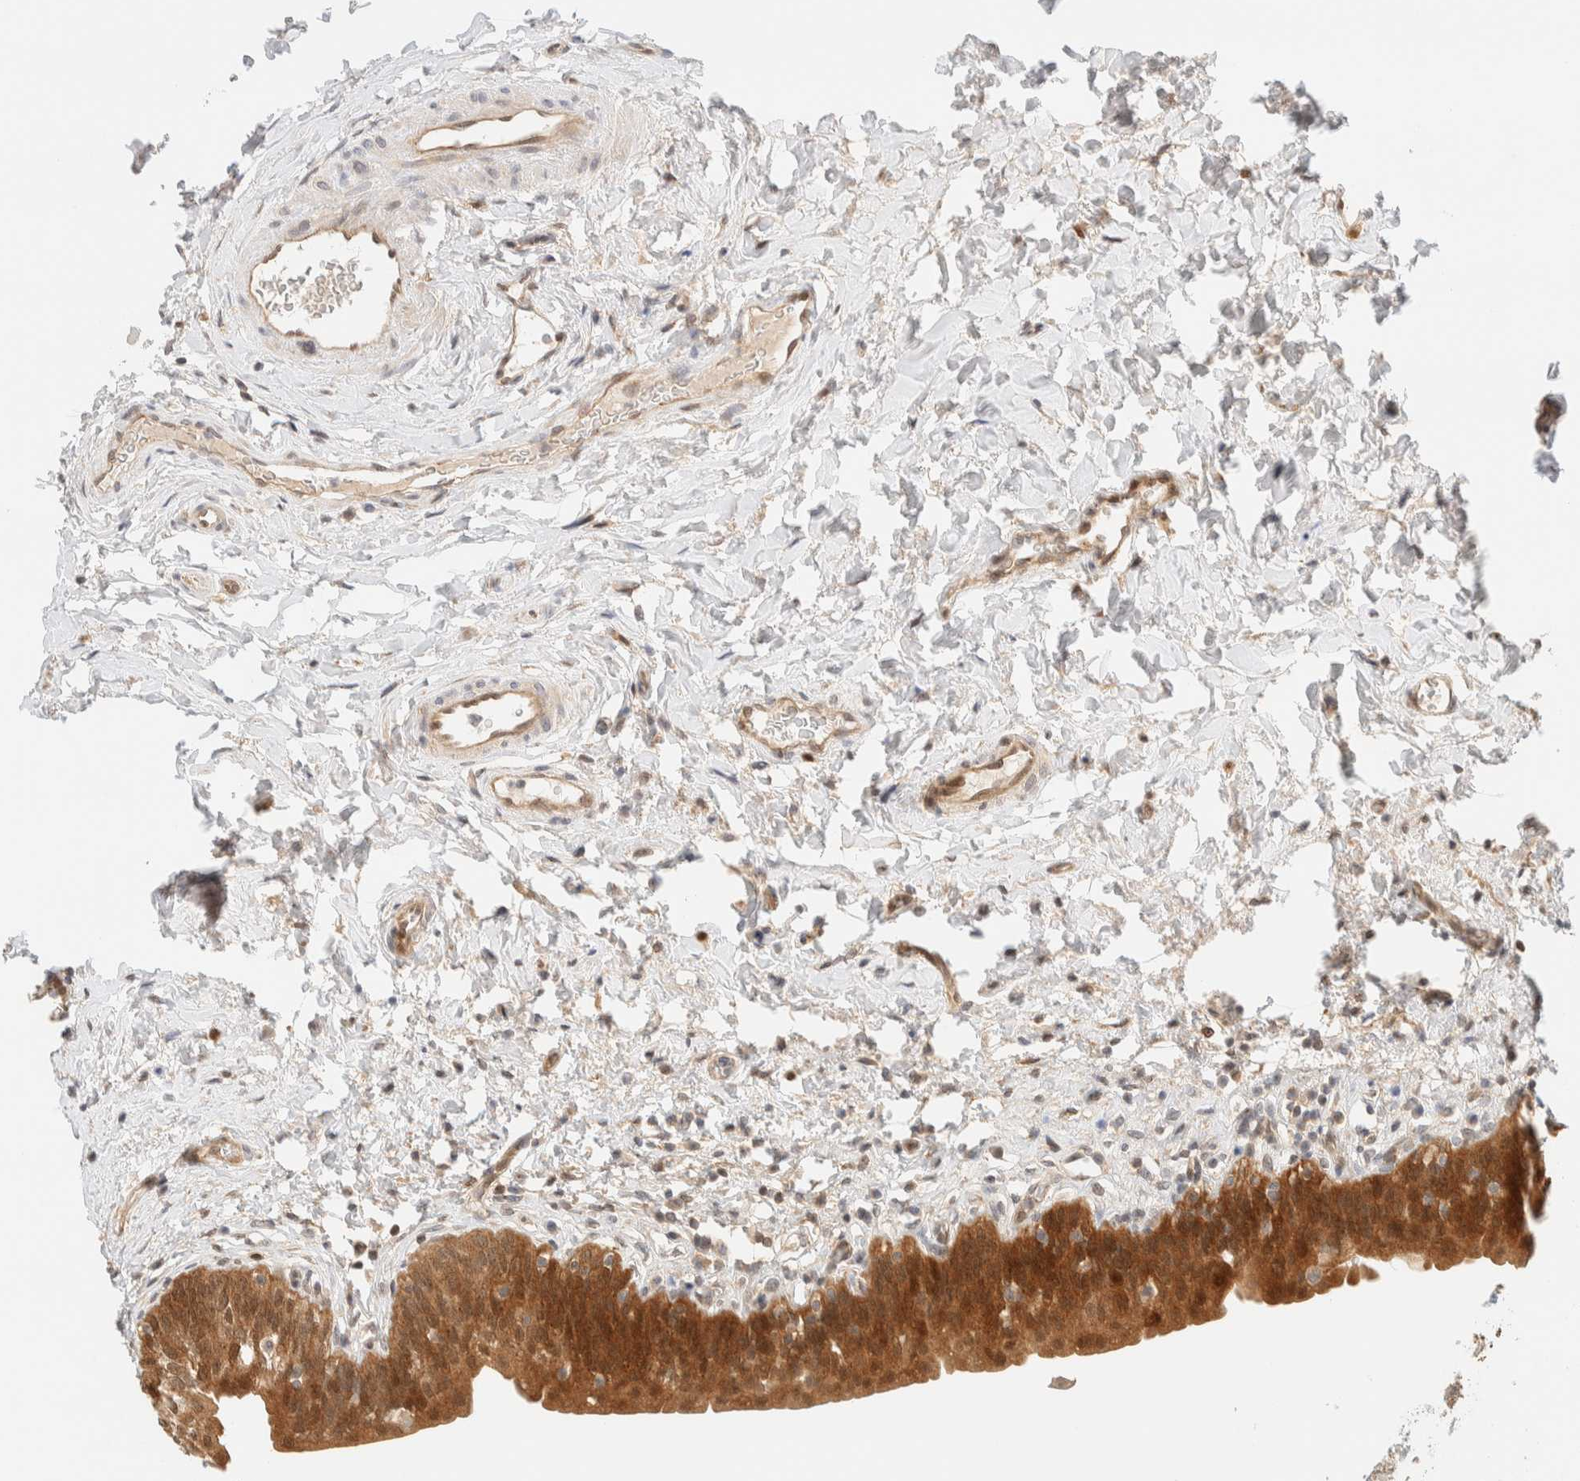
{"staining": {"intensity": "moderate", "quantity": ">75%", "location": "cytoplasmic/membranous,nuclear"}, "tissue": "urinary bladder", "cell_type": "Urothelial cells", "image_type": "normal", "snomed": [{"axis": "morphology", "description": "Normal tissue, NOS"}, {"axis": "topography", "description": "Urinary bladder"}], "caption": "Urinary bladder stained with IHC demonstrates moderate cytoplasmic/membranous,nuclear expression in approximately >75% of urothelial cells.", "gene": "PCYT2", "patient": {"sex": "male", "age": 83}}